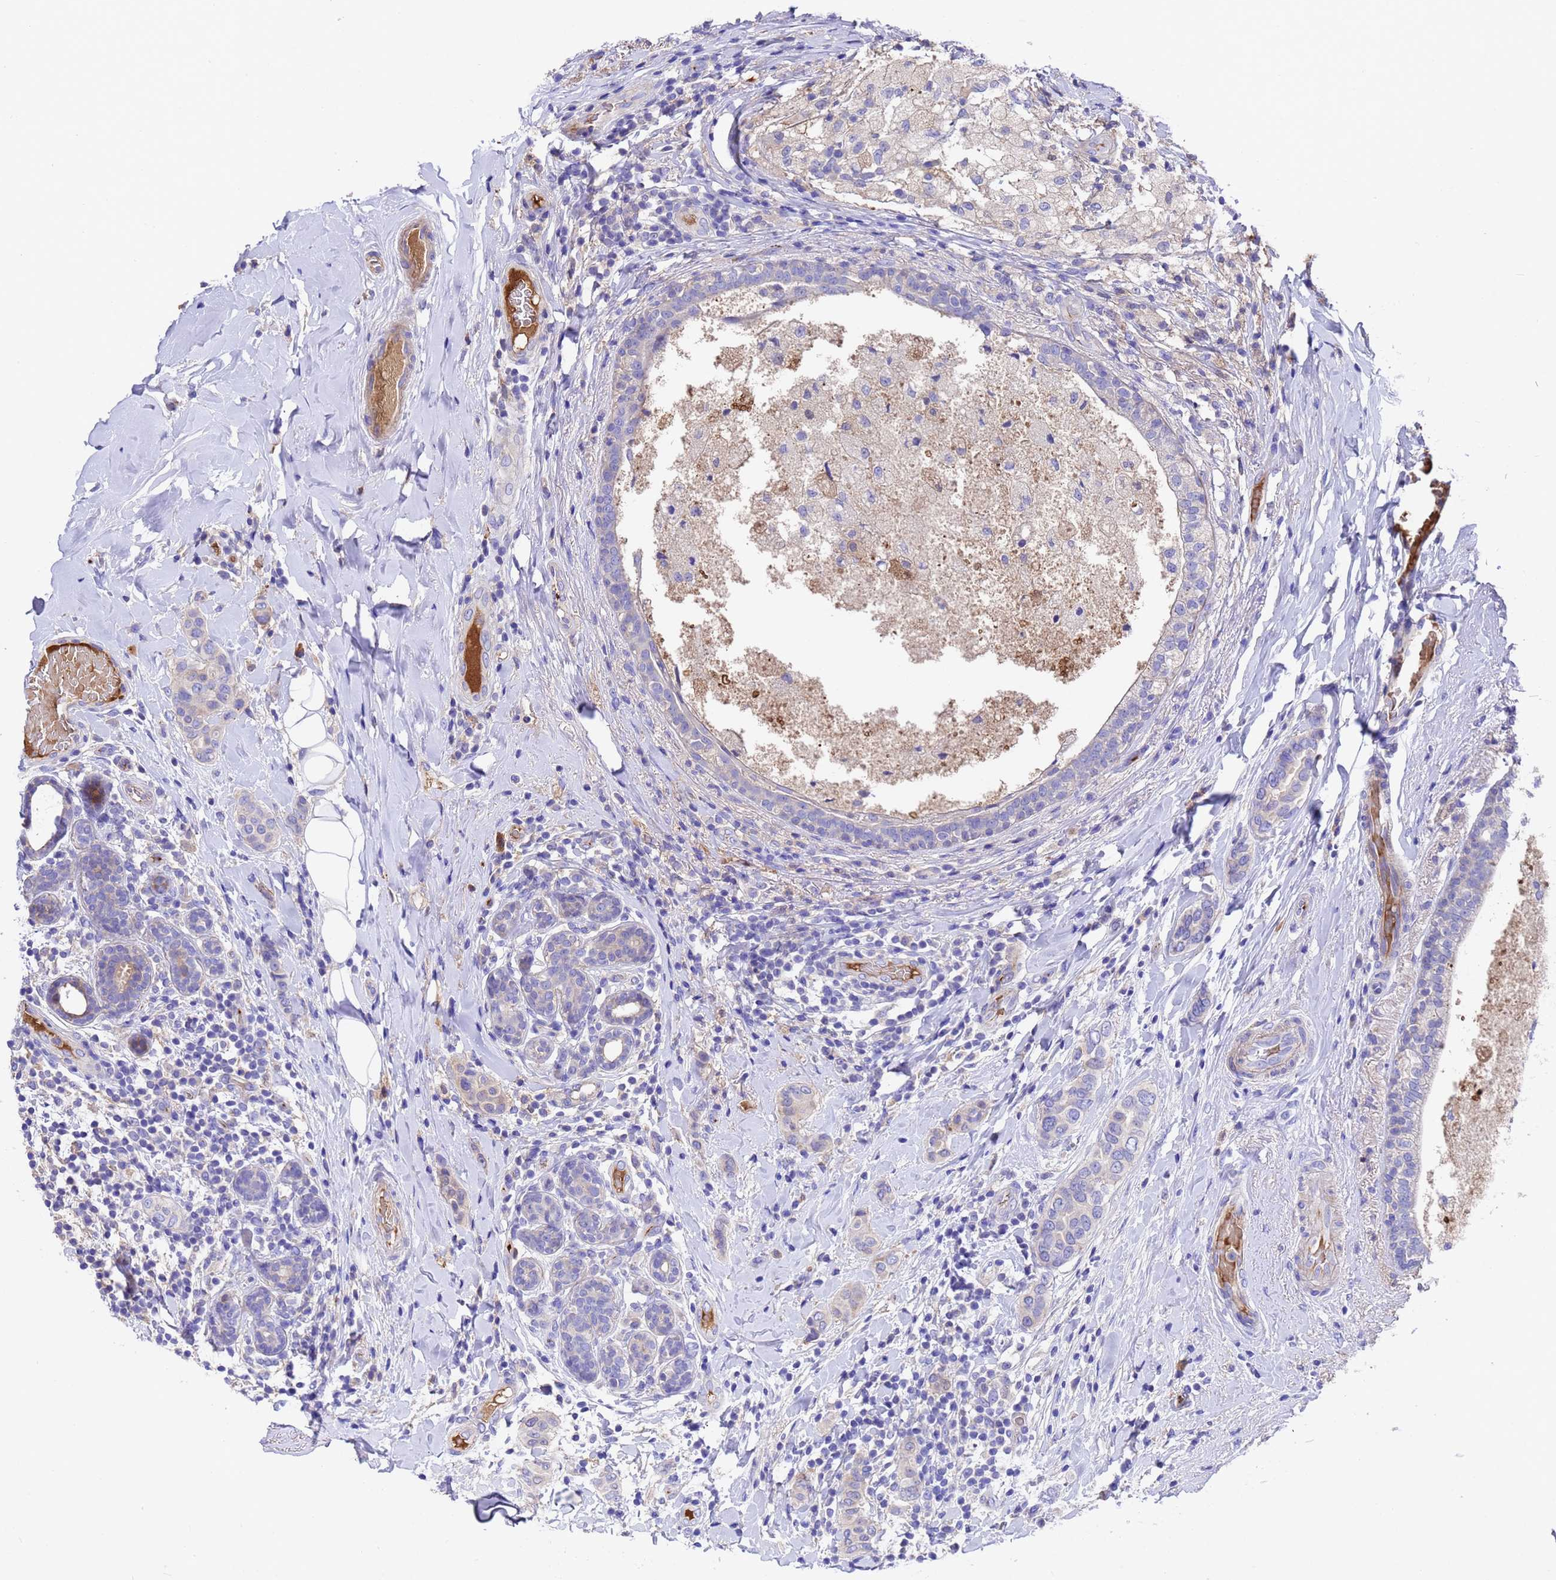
{"staining": {"intensity": "negative", "quantity": "none", "location": "none"}, "tissue": "breast cancer", "cell_type": "Tumor cells", "image_type": "cancer", "snomed": [{"axis": "morphology", "description": "Lobular carcinoma"}, {"axis": "topography", "description": "Breast"}], "caption": "Immunohistochemical staining of breast cancer exhibits no significant expression in tumor cells. Nuclei are stained in blue.", "gene": "ELP6", "patient": {"sex": "female", "age": 51}}